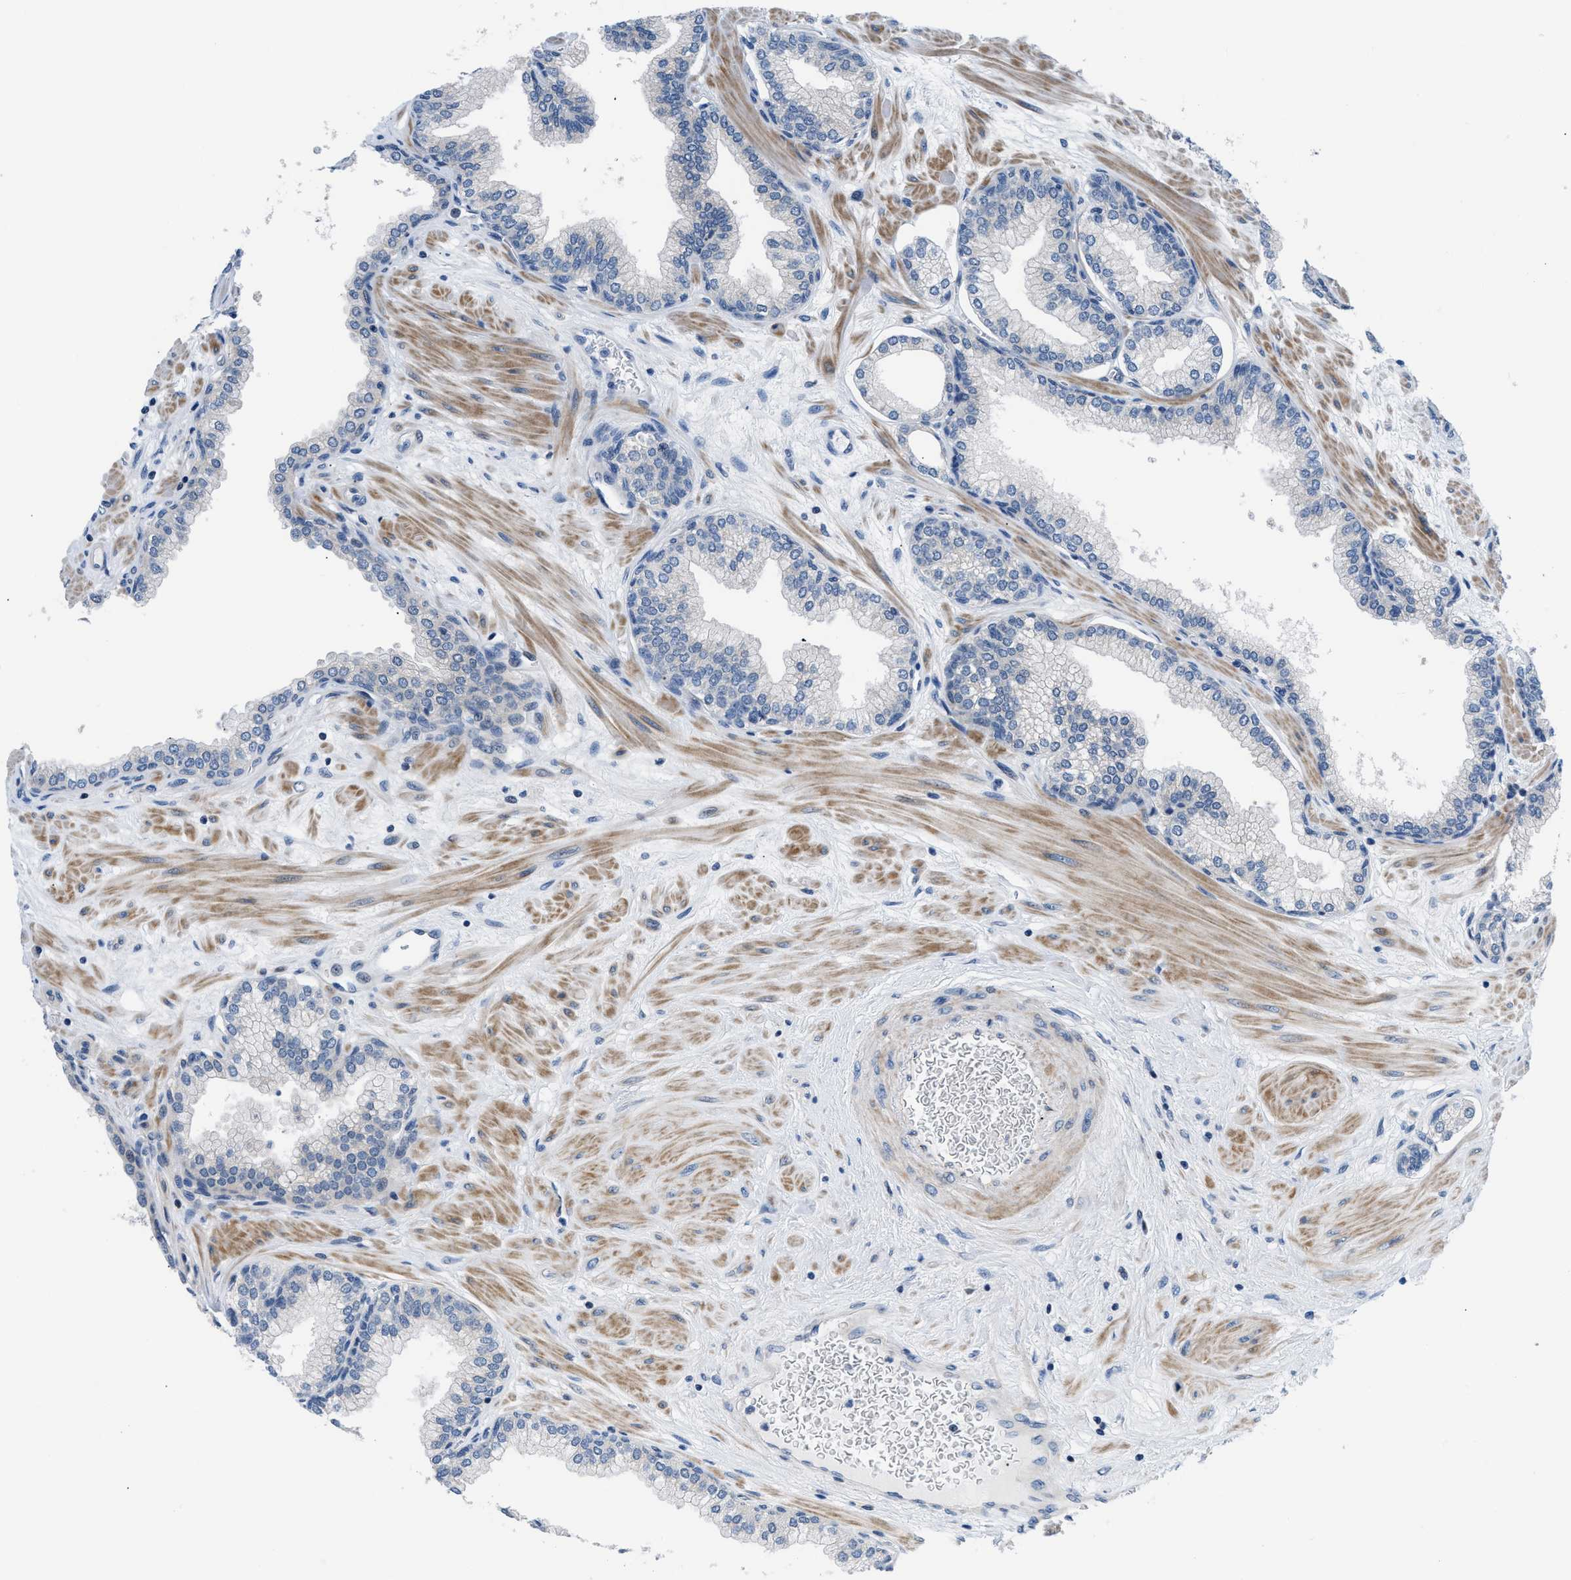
{"staining": {"intensity": "weak", "quantity": "<25%", "location": "cytoplasmic/membranous"}, "tissue": "prostate", "cell_type": "Glandular cells", "image_type": "normal", "snomed": [{"axis": "morphology", "description": "Normal tissue, NOS"}, {"axis": "morphology", "description": "Urothelial carcinoma, Low grade"}, {"axis": "topography", "description": "Urinary bladder"}, {"axis": "topography", "description": "Prostate"}], "caption": "An image of prostate stained for a protein reveals no brown staining in glandular cells.", "gene": "FDCSP", "patient": {"sex": "male", "age": 60}}